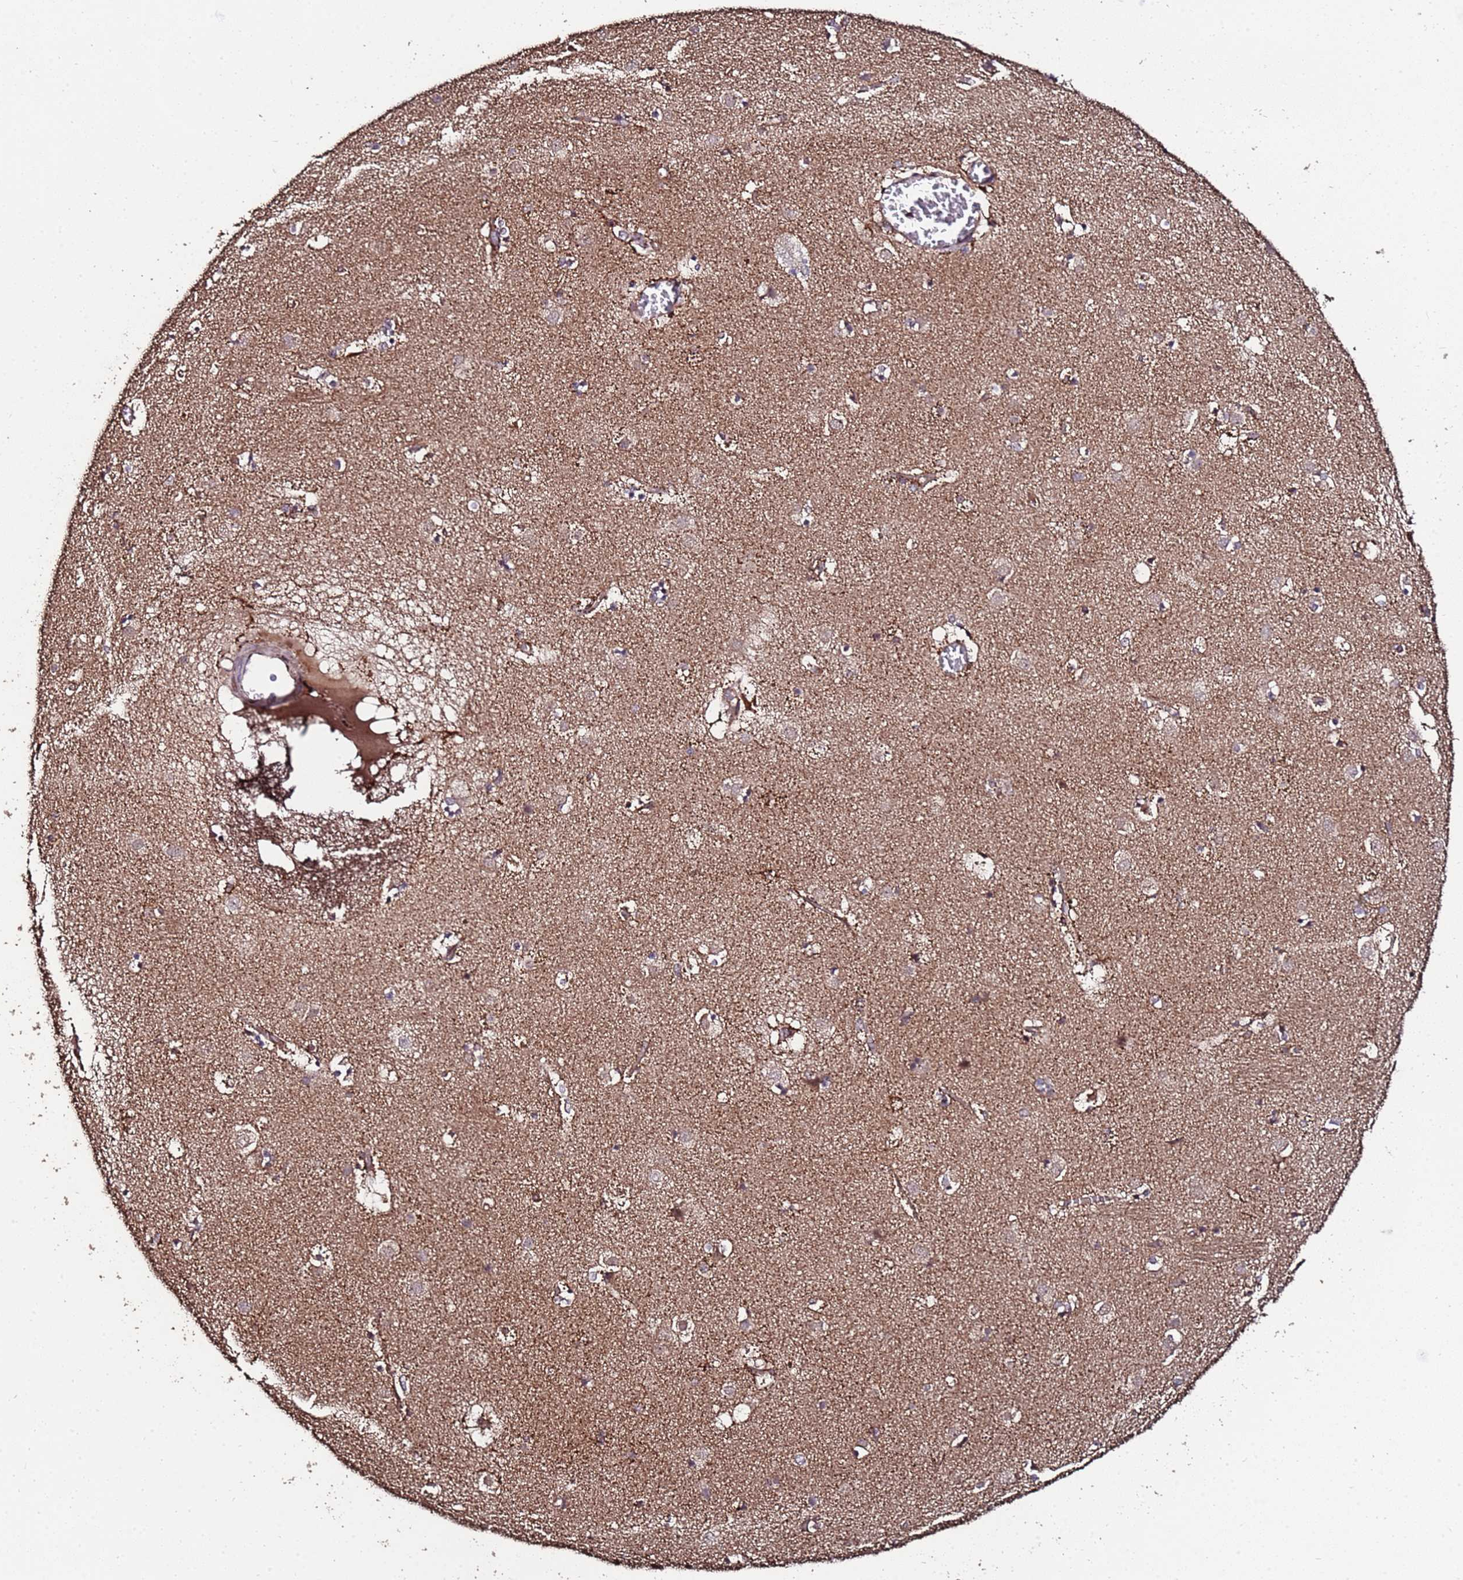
{"staining": {"intensity": "weak", "quantity": "<25%", "location": "cytoplasmic/membranous"}, "tissue": "caudate", "cell_type": "Glial cells", "image_type": "normal", "snomed": [{"axis": "morphology", "description": "Normal tissue, NOS"}, {"axis": "topography", "description": "Lateral ventricle wall"}], "caption": "IHC micrograph of unremarkable caudate: caudate stained with DAB (3,3'-diaminobenzidine) demonstrates no significant protein positivity in glial cells. (DAB IHC with hematoxylin counter stain).", "gene": "PRODH", "patient": {"sex": "male", "age": 70}}